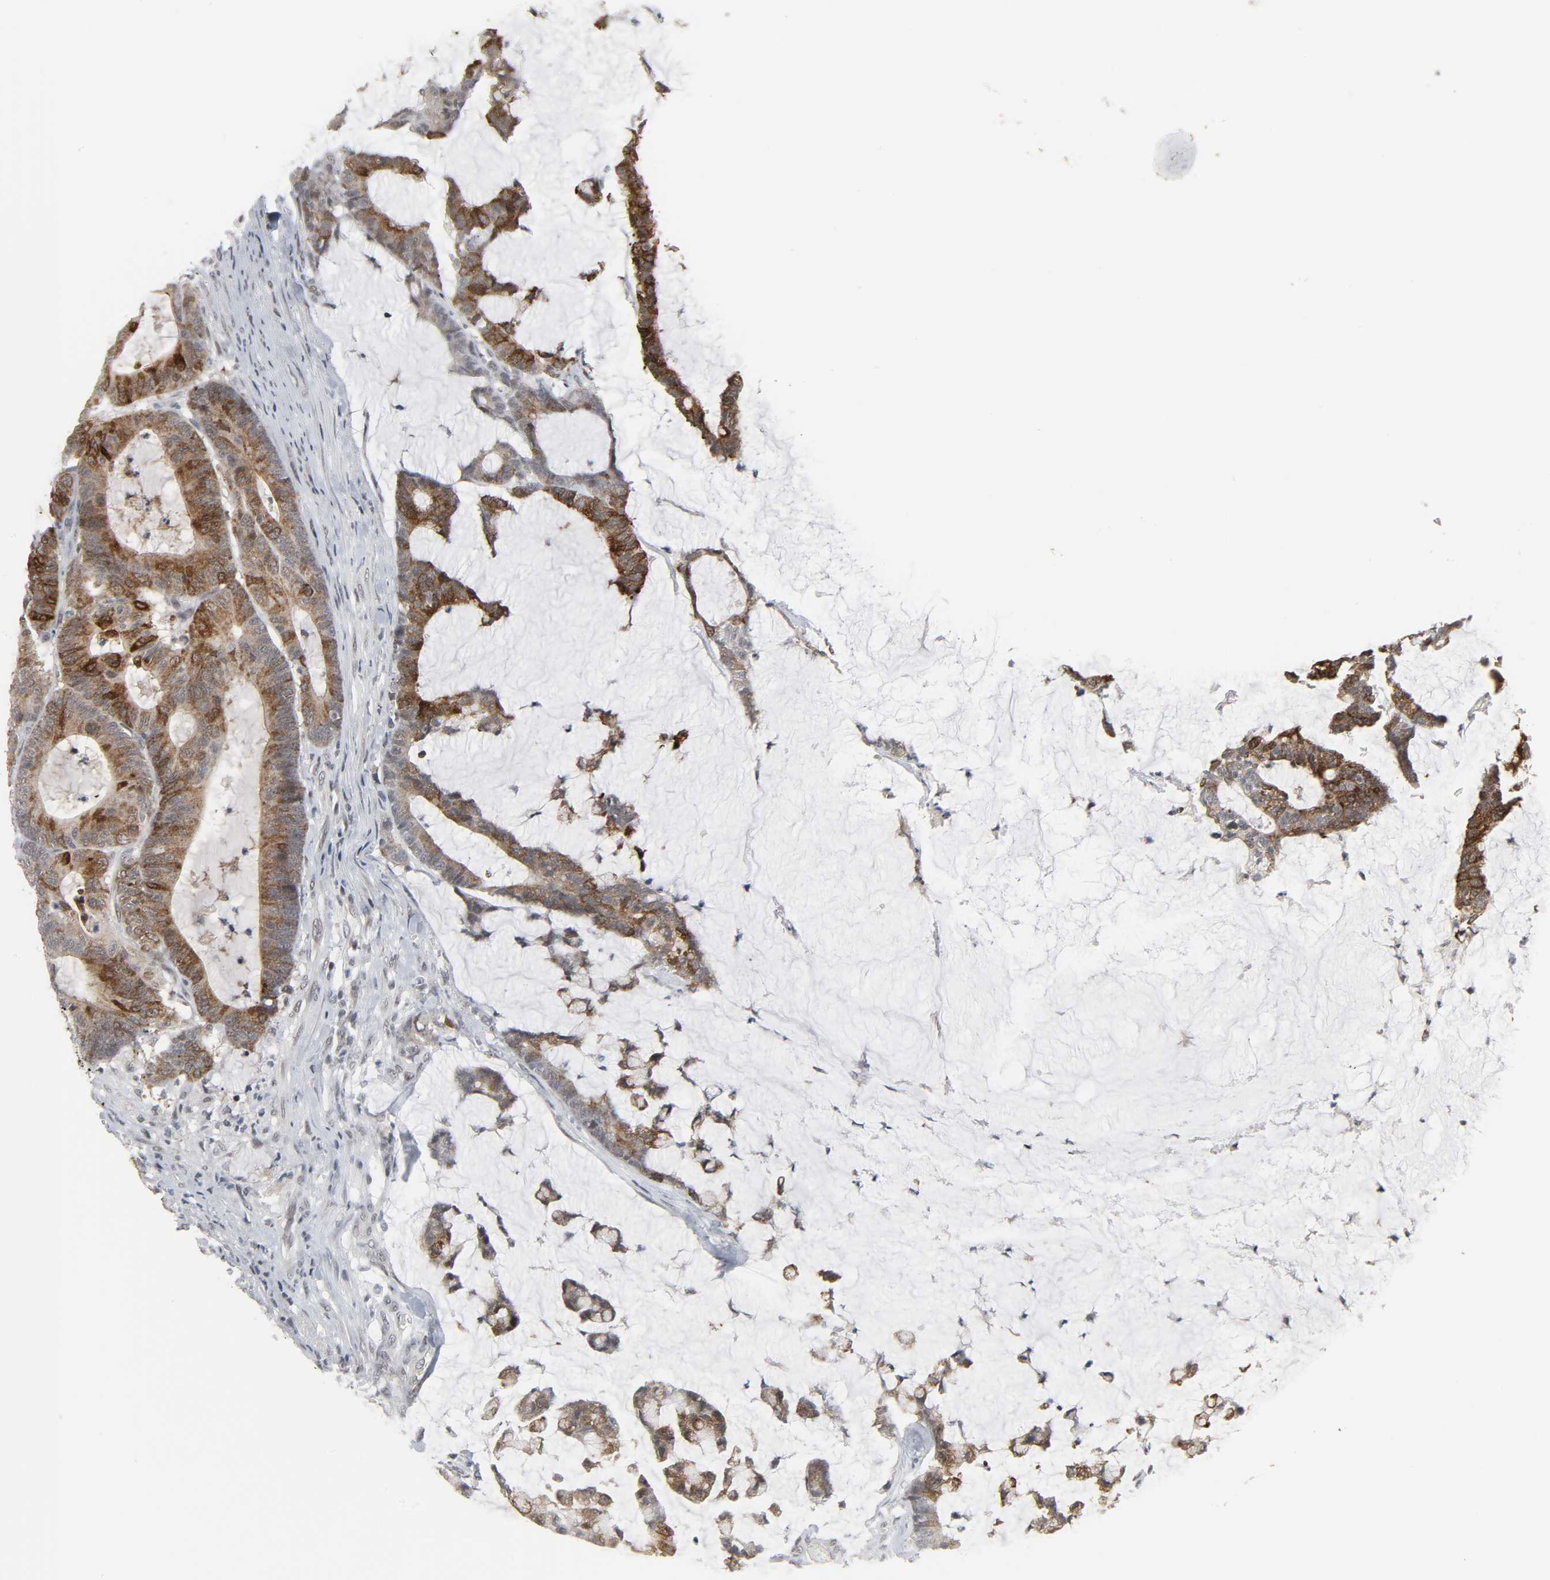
{"staining": {"intensity": "strong", "quantity": "25%-75%", "location": "cytoplasmic/membranous"}, "tissue": "colorectal cancer", "cell_type": "Tumor cells", "image_type": "cancer", "snomed": [{"axis": "morphology", "description": "Adenocarcinoma, NOS"}, {"axis": "topography", "description": "Colon"}], "caption": "Human adenocarcinoma (colorectal) stained with a protein marker exhibits strong staining in tumor cells.", "gene": "MUC1", "patient": {"sex": "female", "age": 84}}